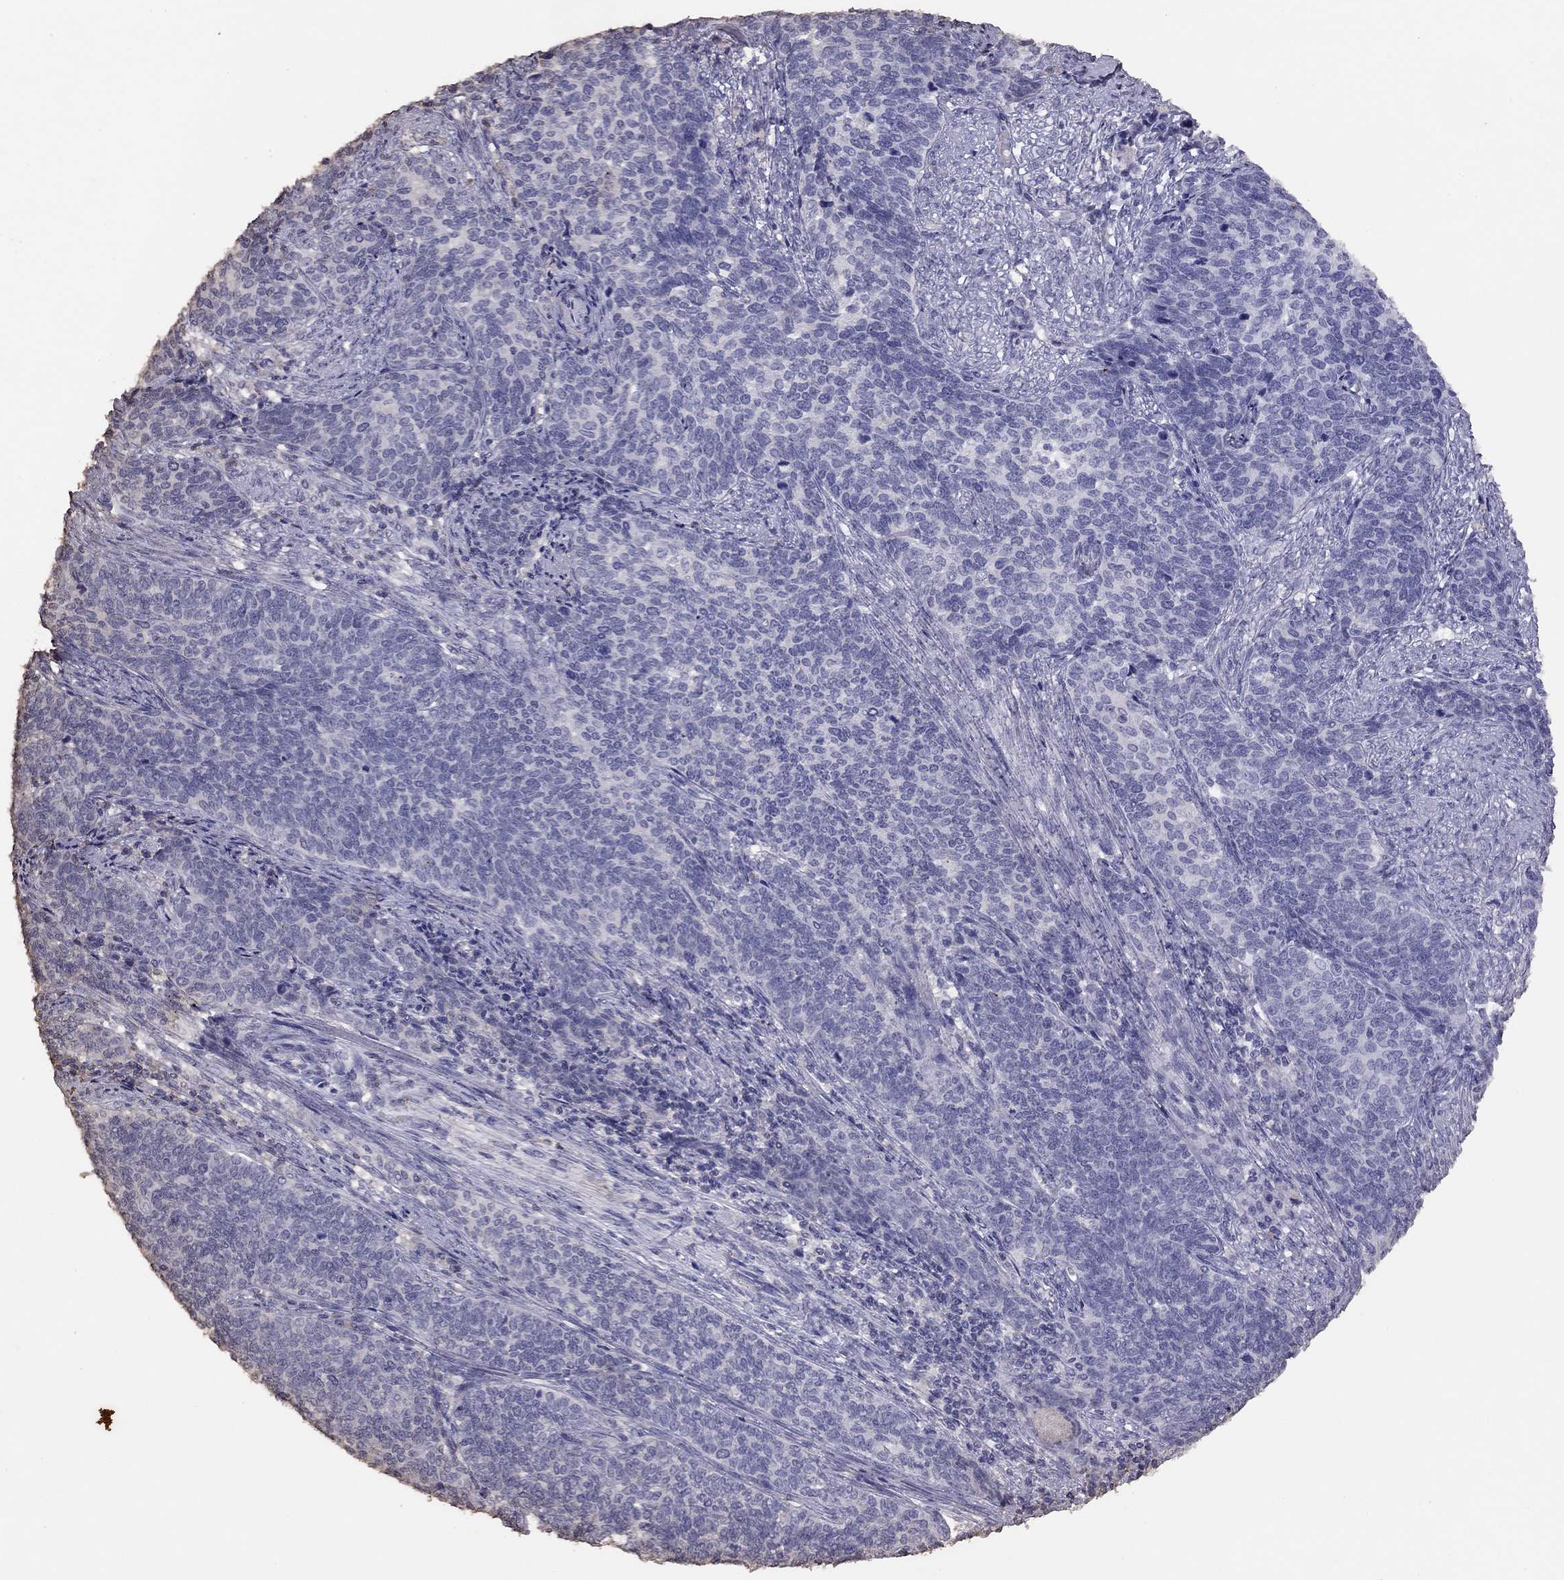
{"staining": {"intensity": "negative", "quantity": "none", "location": "none"}, "tissue": "cervical cancer", "cell_type": "Tumor cells", "image_type": "cancer", "snomed": [{"axis": "morphology", "description": "Squamous cell carcinoma, NOS"}, {"axis": "topography", "description": "Cervix"}], "caption": "Histopathology image shows no protein staining in tumor cells of cervical cancer (squamous cell carcinoma) tissue.", "gene": "SUN3", "patient": {"sex": "female", "age": 39}}